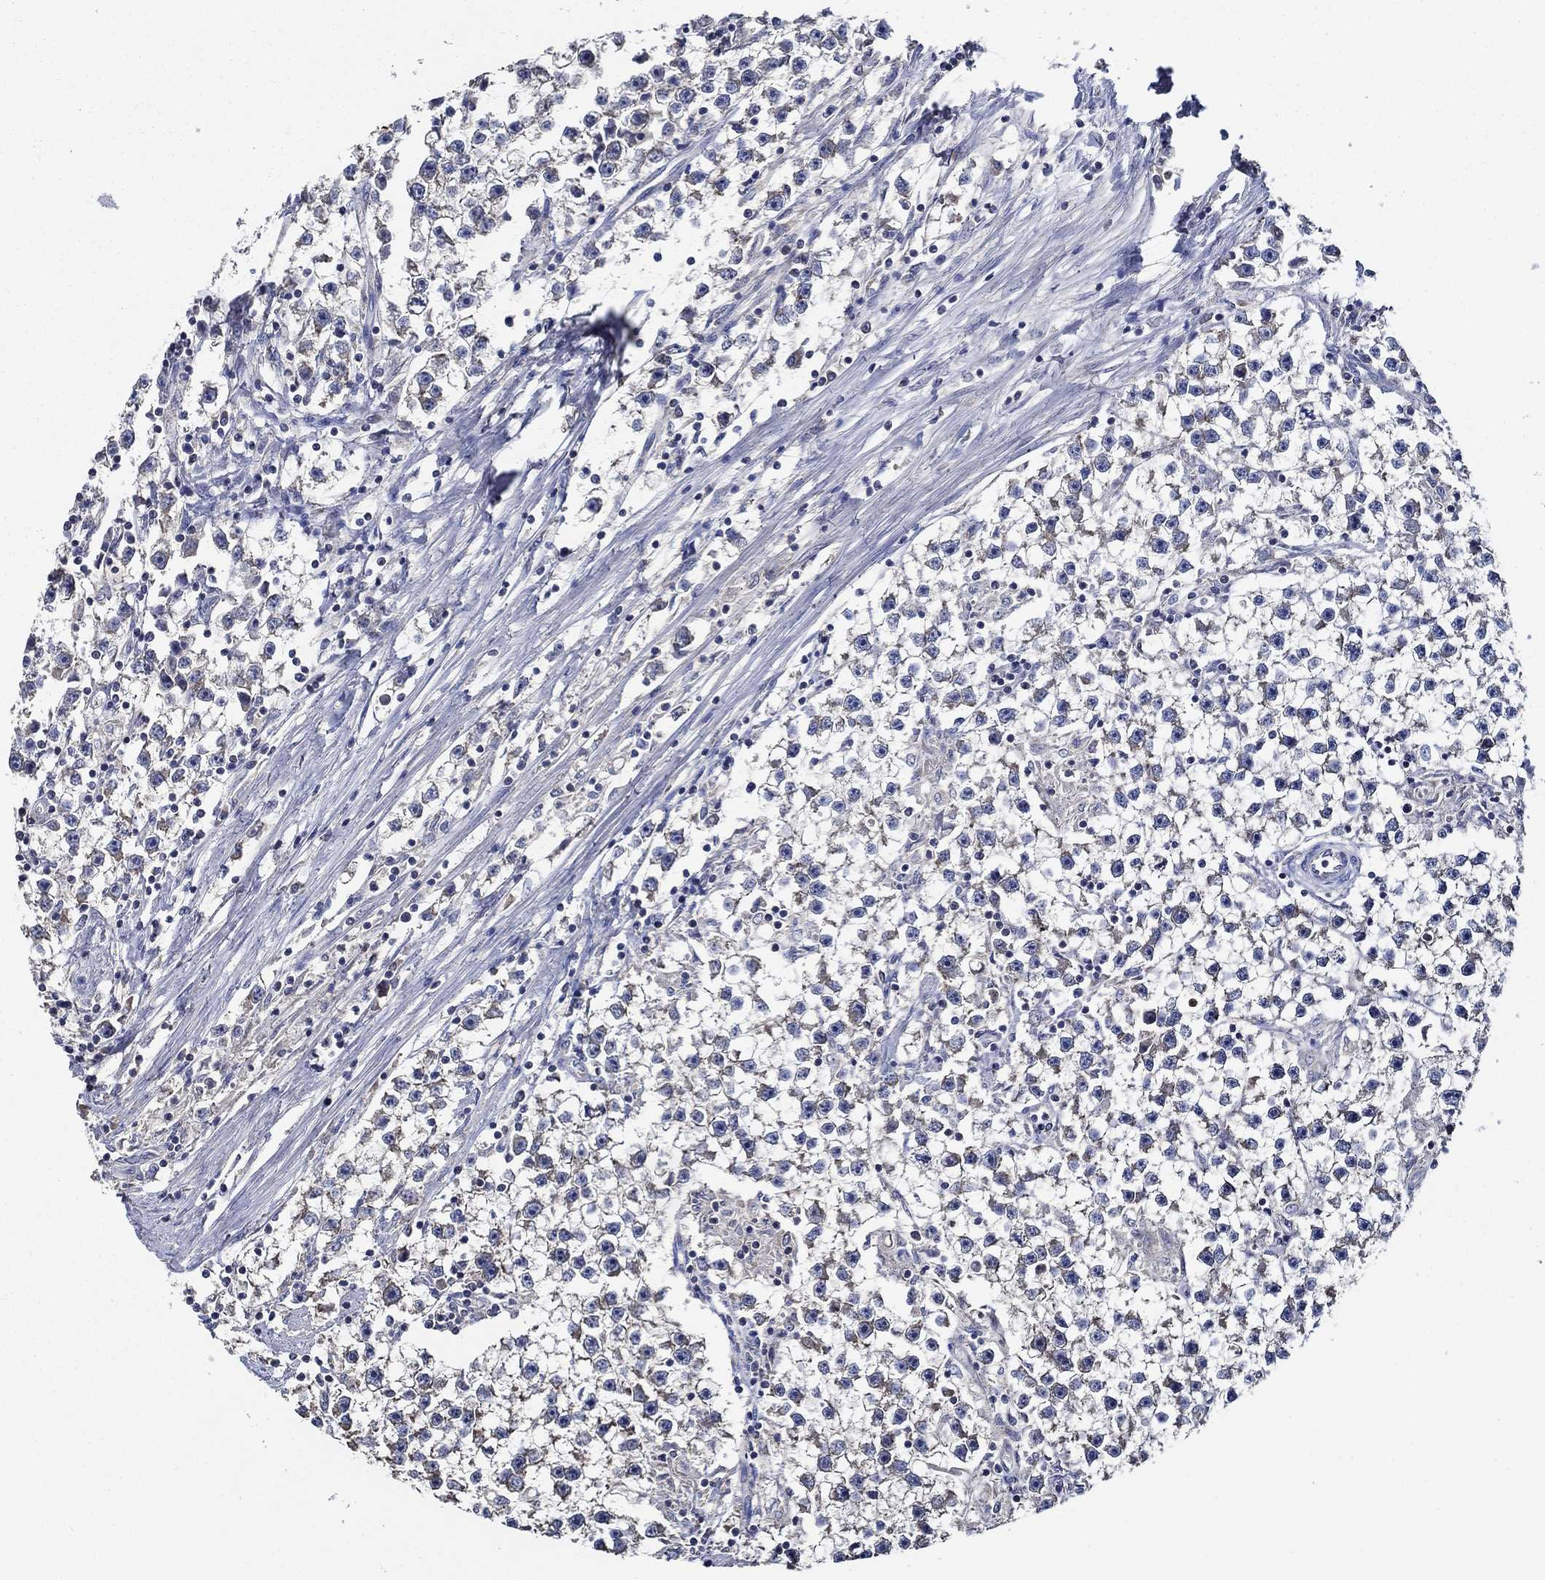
{"staining": {"intensity": "negative", "quantity": "none", "location": "none"}, "tissue": "testis cancer", "cell_type": "Tumor cells", "image_type": "cancer", "snomed": [{"axis": "morphology", "description": "Seminoma, NOS"}, {"axis": "topography", "description": "Testis"}], "caption": "Immunohistochemistry (IHC) image of human seminoma (testis) stained for a protein (brown), which reveals no staining in tumor cells. (Stains: DAB immunohistochemistry with hematoxylin counter stain, Microscopy: brightfield microscopy at high magnification).", "gene": "WDR53", "patient": {"sex": "male", "age": 59}}